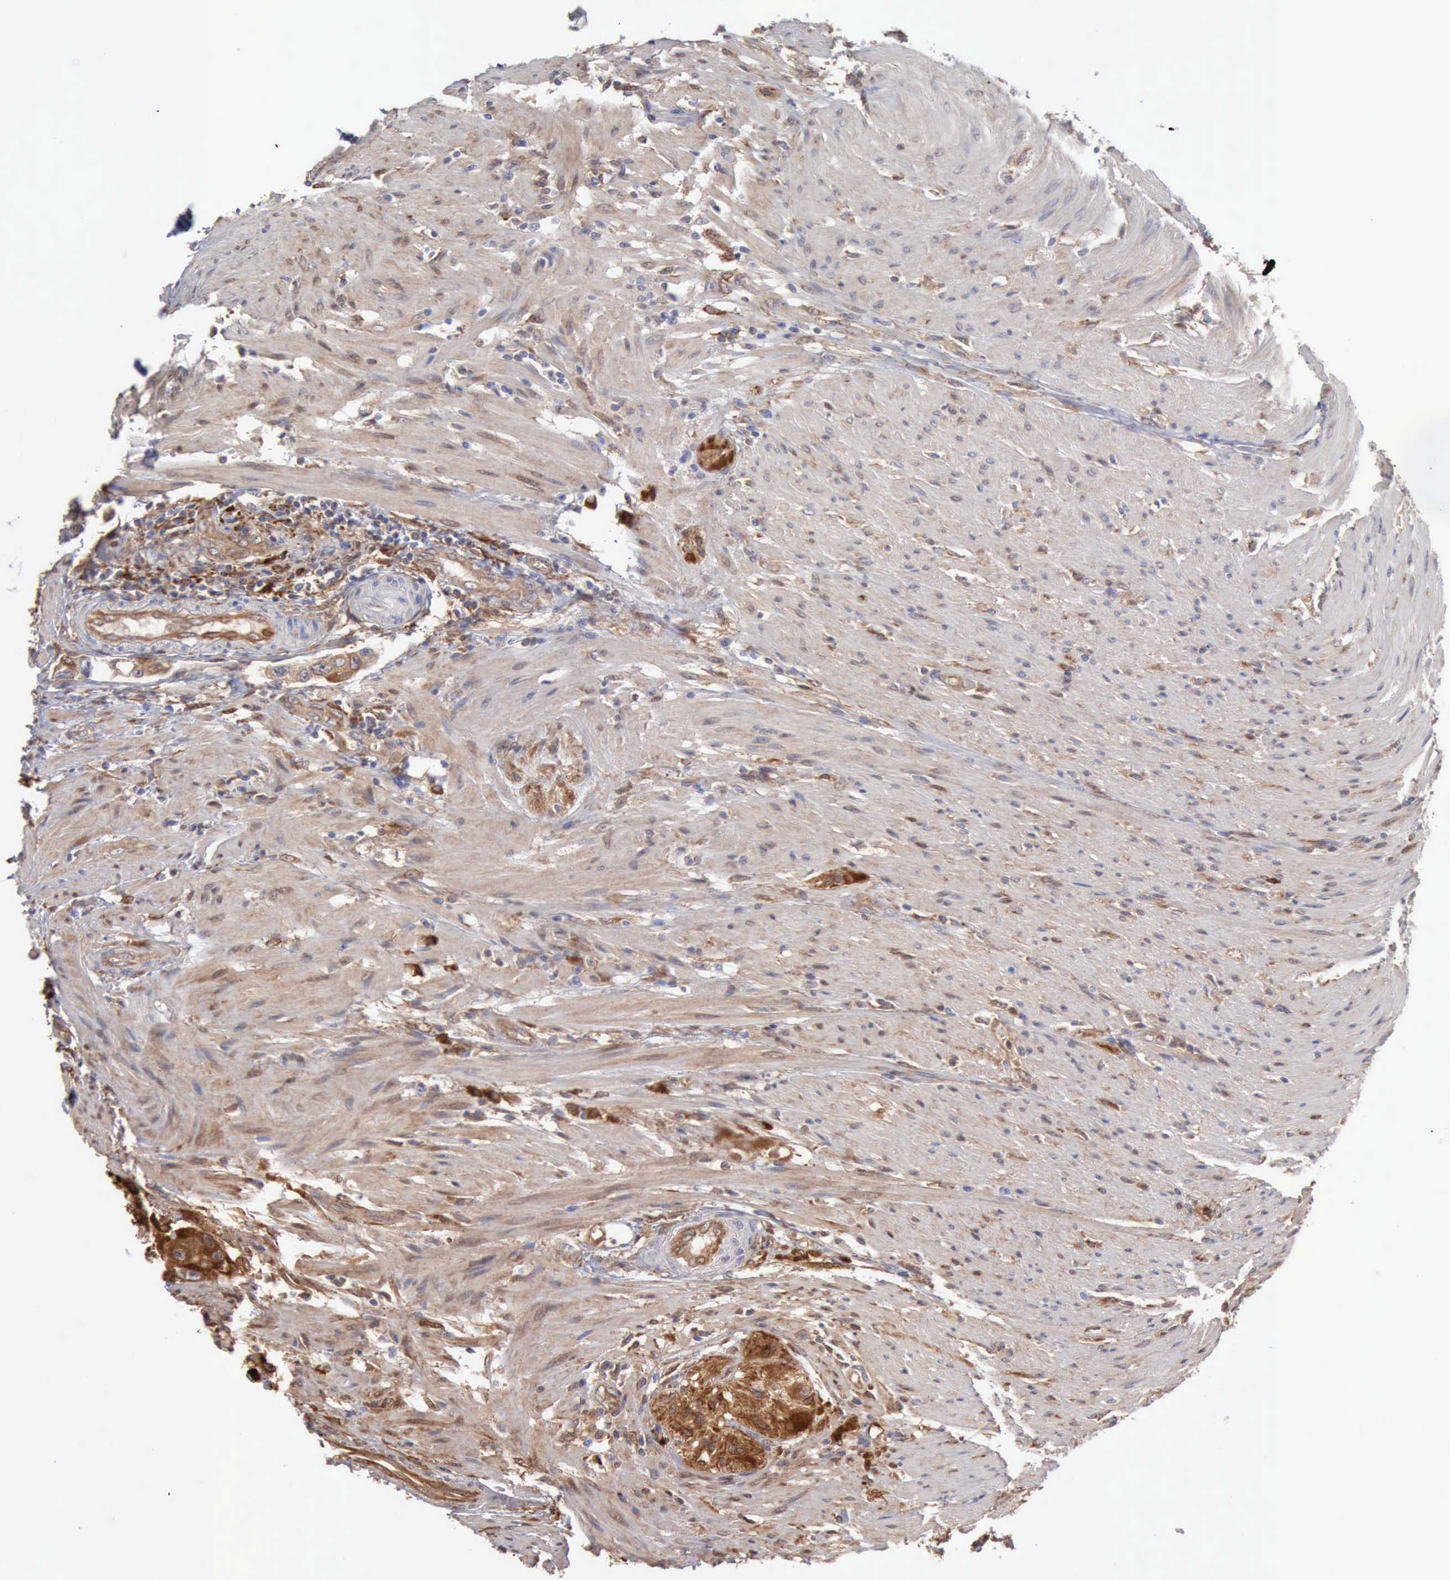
{"staining": {"intensity": "strong", "quantity": ">75%", "location": "cytoplasmic/membranous"}, "tissue": "colorectal cancer", "cell_type": "Tumor cells", "image_type": "cancer", "snomed": [{"axis": "morphology", "description": "Adenocarcinoma, NOS"}, {"axis": "topography", "description": "Colon"}], "caption": "IHC (DAB) staining of colorectal adenocarcinoma exhibits strong cytoplasmic/membranous protein positivity in approximately >75% of tumor cells. (DAB (3,3'-diaminobenzidine) = brown stain, brightfield microscopy at high magnification).", "gene": "APOL2", "patient": {"sex": "female", "age": 46}}